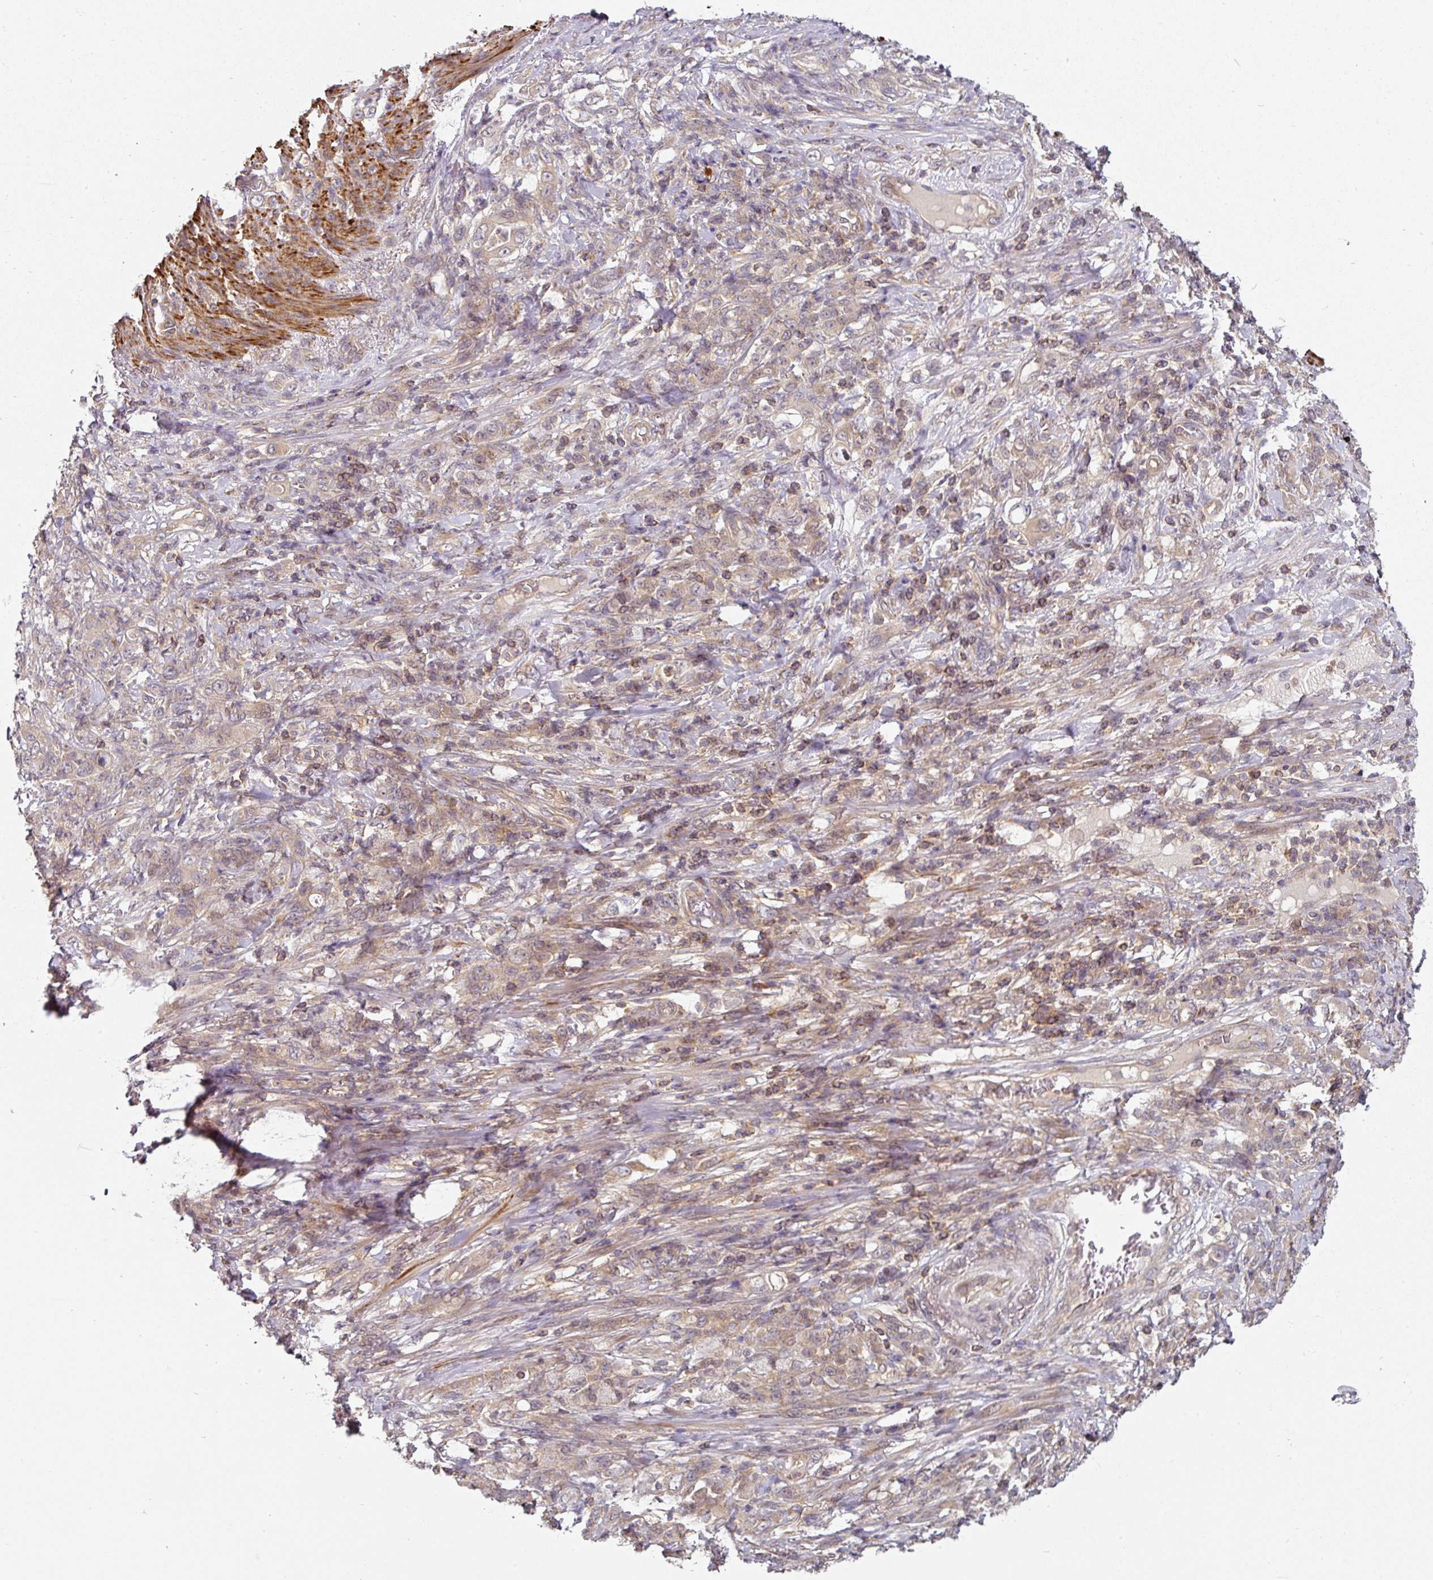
{"staining": {"intensity": "weak", "quantity": ">75%", "location": "cytoplasmic/membranous"}, "tissue": "stomach cancer", "cell_type": "Tumor cells", "image_type": "cancer", "snomed": [{"axis": "morphology", "description": "Adenocarcinoma, NOS"}, {"axis": "topography", "description": "Stomach"}], "caption": "High-power microscopy captured an IHC histopathology image of stomach adenocarcinoma, revealing weak cytoplasmic/membranous expression in approximately >75% of tumor cells.", "gene": "MAP2K2", "patient": {"sex": "female", "age": 79}}